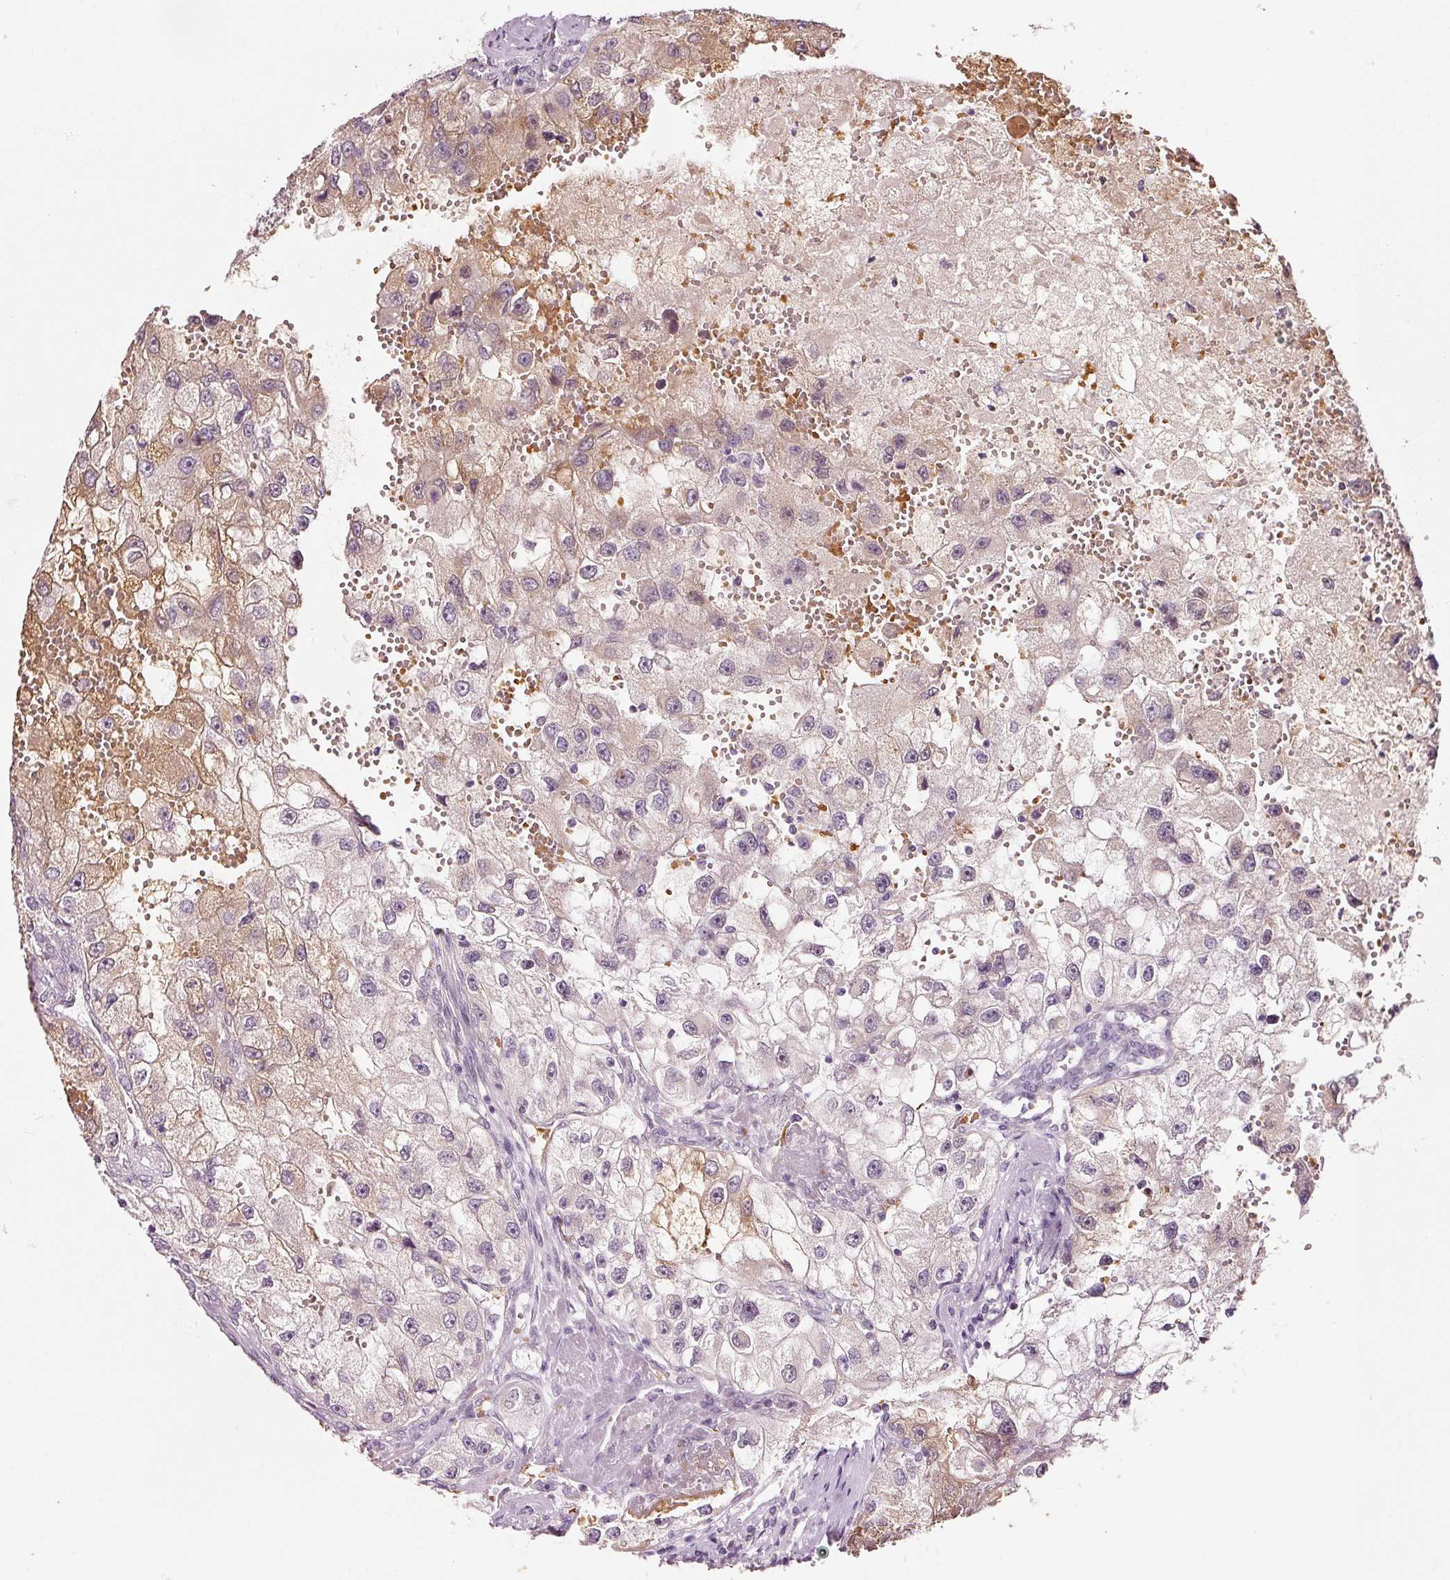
{"staining": {"intensity": "moderate", "quantity": "<25%", "location": "cytoplasmic/membranous"}, "tissue": "renal cancer", "cell_type": "Tumor cells", "image_type": "cancer", "snomed": [{"axis": "morphology", "description": "Adenocarcinoma, NOS"}, {"axis": "topography", "description": "Kidney"}], "caption": "Tumor cells exhibit low levels of moderate cytoplasmic/membranous positivity in about <25% of cells in human renal adenocarcinoma.", "gene": "ZNF460", "patient": {"sex": "male", "age": 63}}